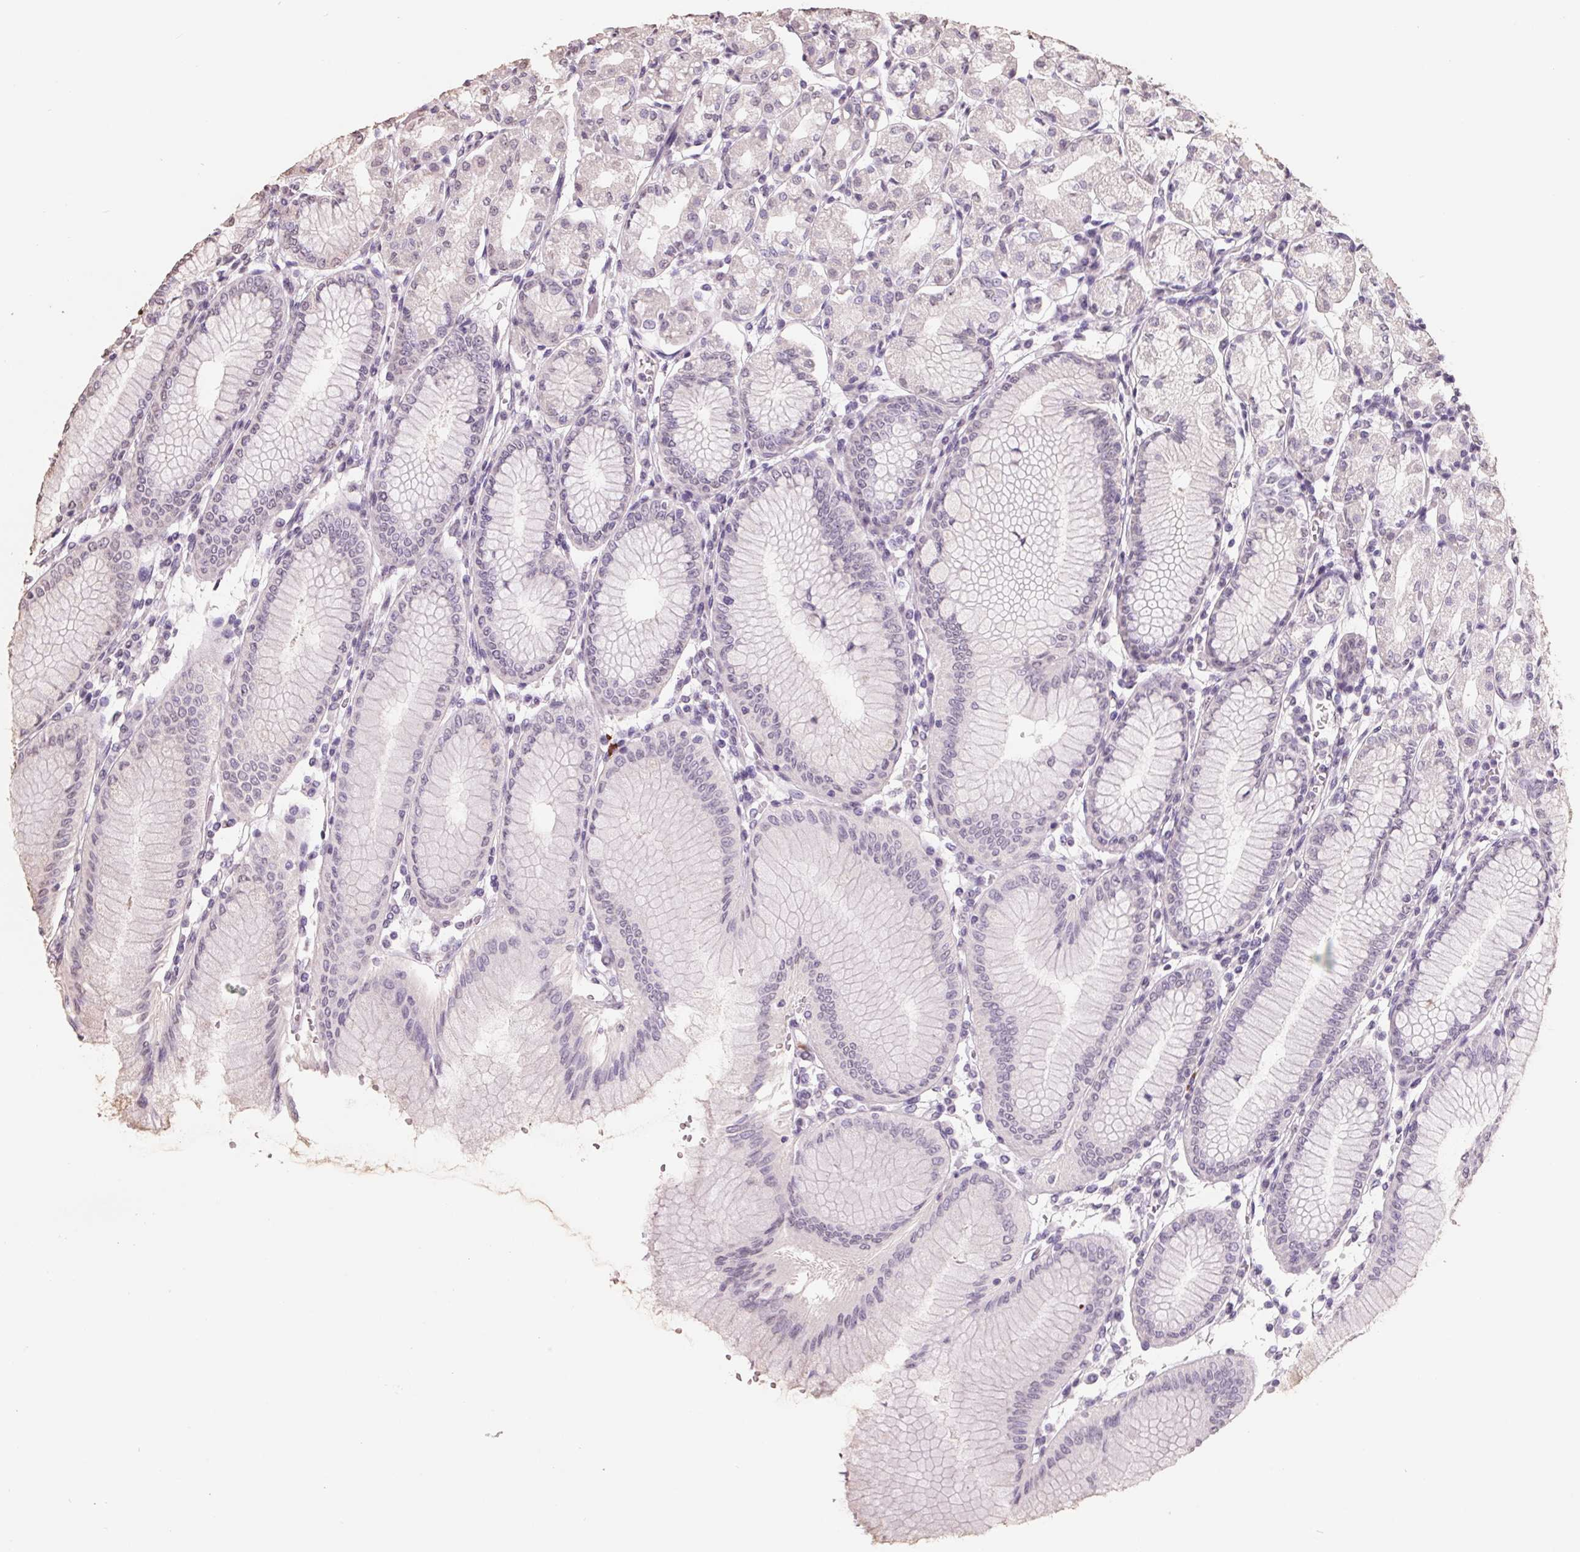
{"staining": {"intensity": "negative", "quantity": "none", "location": "none"}, "tissue": "stomach", "cell_type": "Glandular cells", "image_type": "normal", "snomed": [{"axis": "morphology", "description": "Normal tissue, NOS"}, {"axis": "topography", "description": "Skeletal muscle"}, {"axis": "topography", "description": "Stomach"}], "caption": "A high-resolution photomicrograph shows IHC staining of normal stomach, which displays no significant positivity in glandular cells.", "gene": "FTCD", "patient": {"sex": "female", "age": 57}}